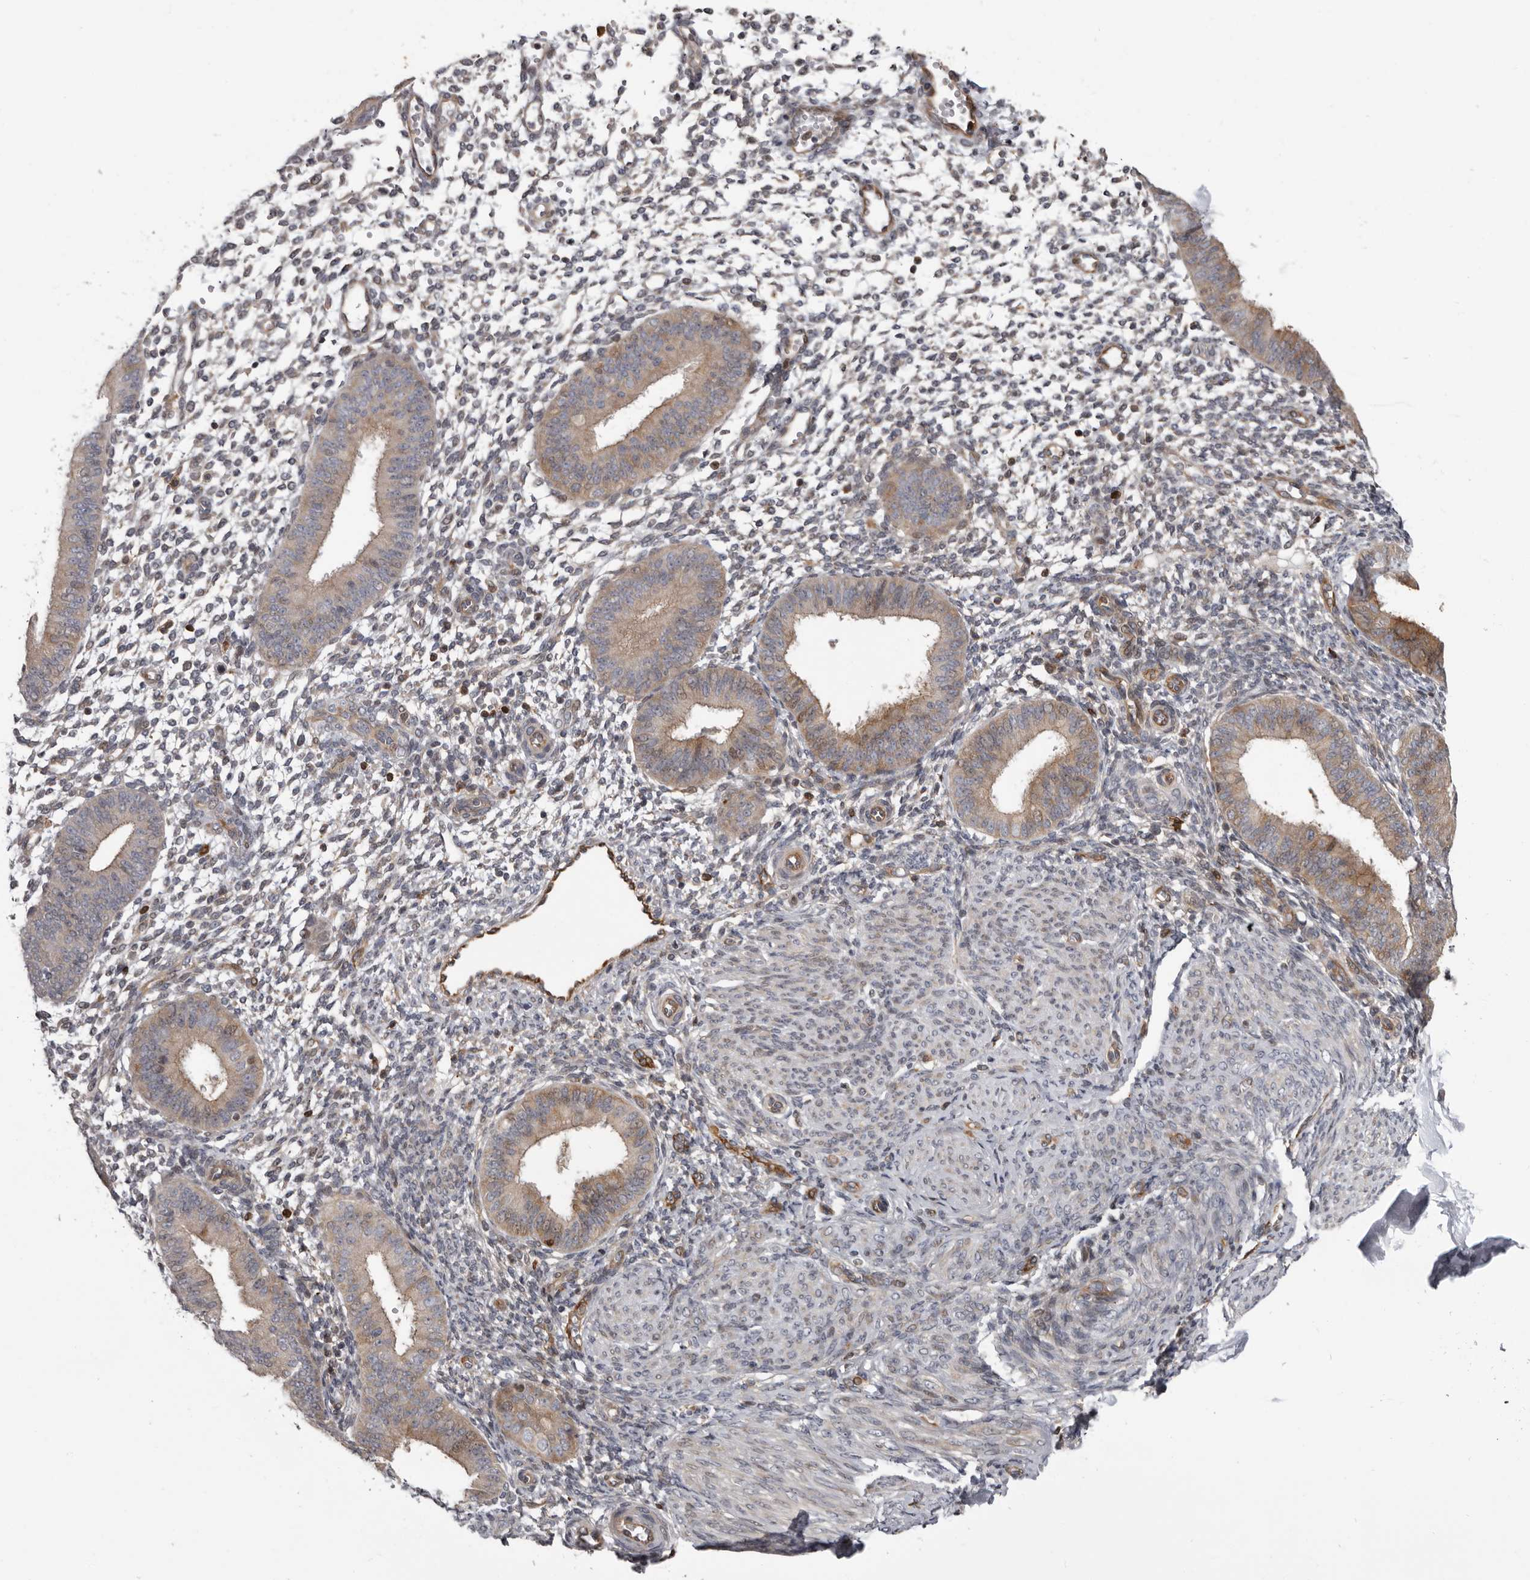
{"staining": {"intensity": "negative", "quantity": "none", "location": "none"}, "tissue": "endometrium", "cell_type": "Cells in endometrial stroma", "image_type": "normal", "snomed": [{"axis": "morphology", "description": "Normal tissue, NOS"}, {"axis": "topography", "description": "Uterus"}, {"axis": "topography", "description": "Endometrium"}], "caption": "DAB (3,3'-diaminobenzidine) immunohistochemical staining of normal endometrium reveals no significant positivity in cells in endometrial stroma.", "gene": "FGFR4", "patient": {"sex": "female", "age": 48}}